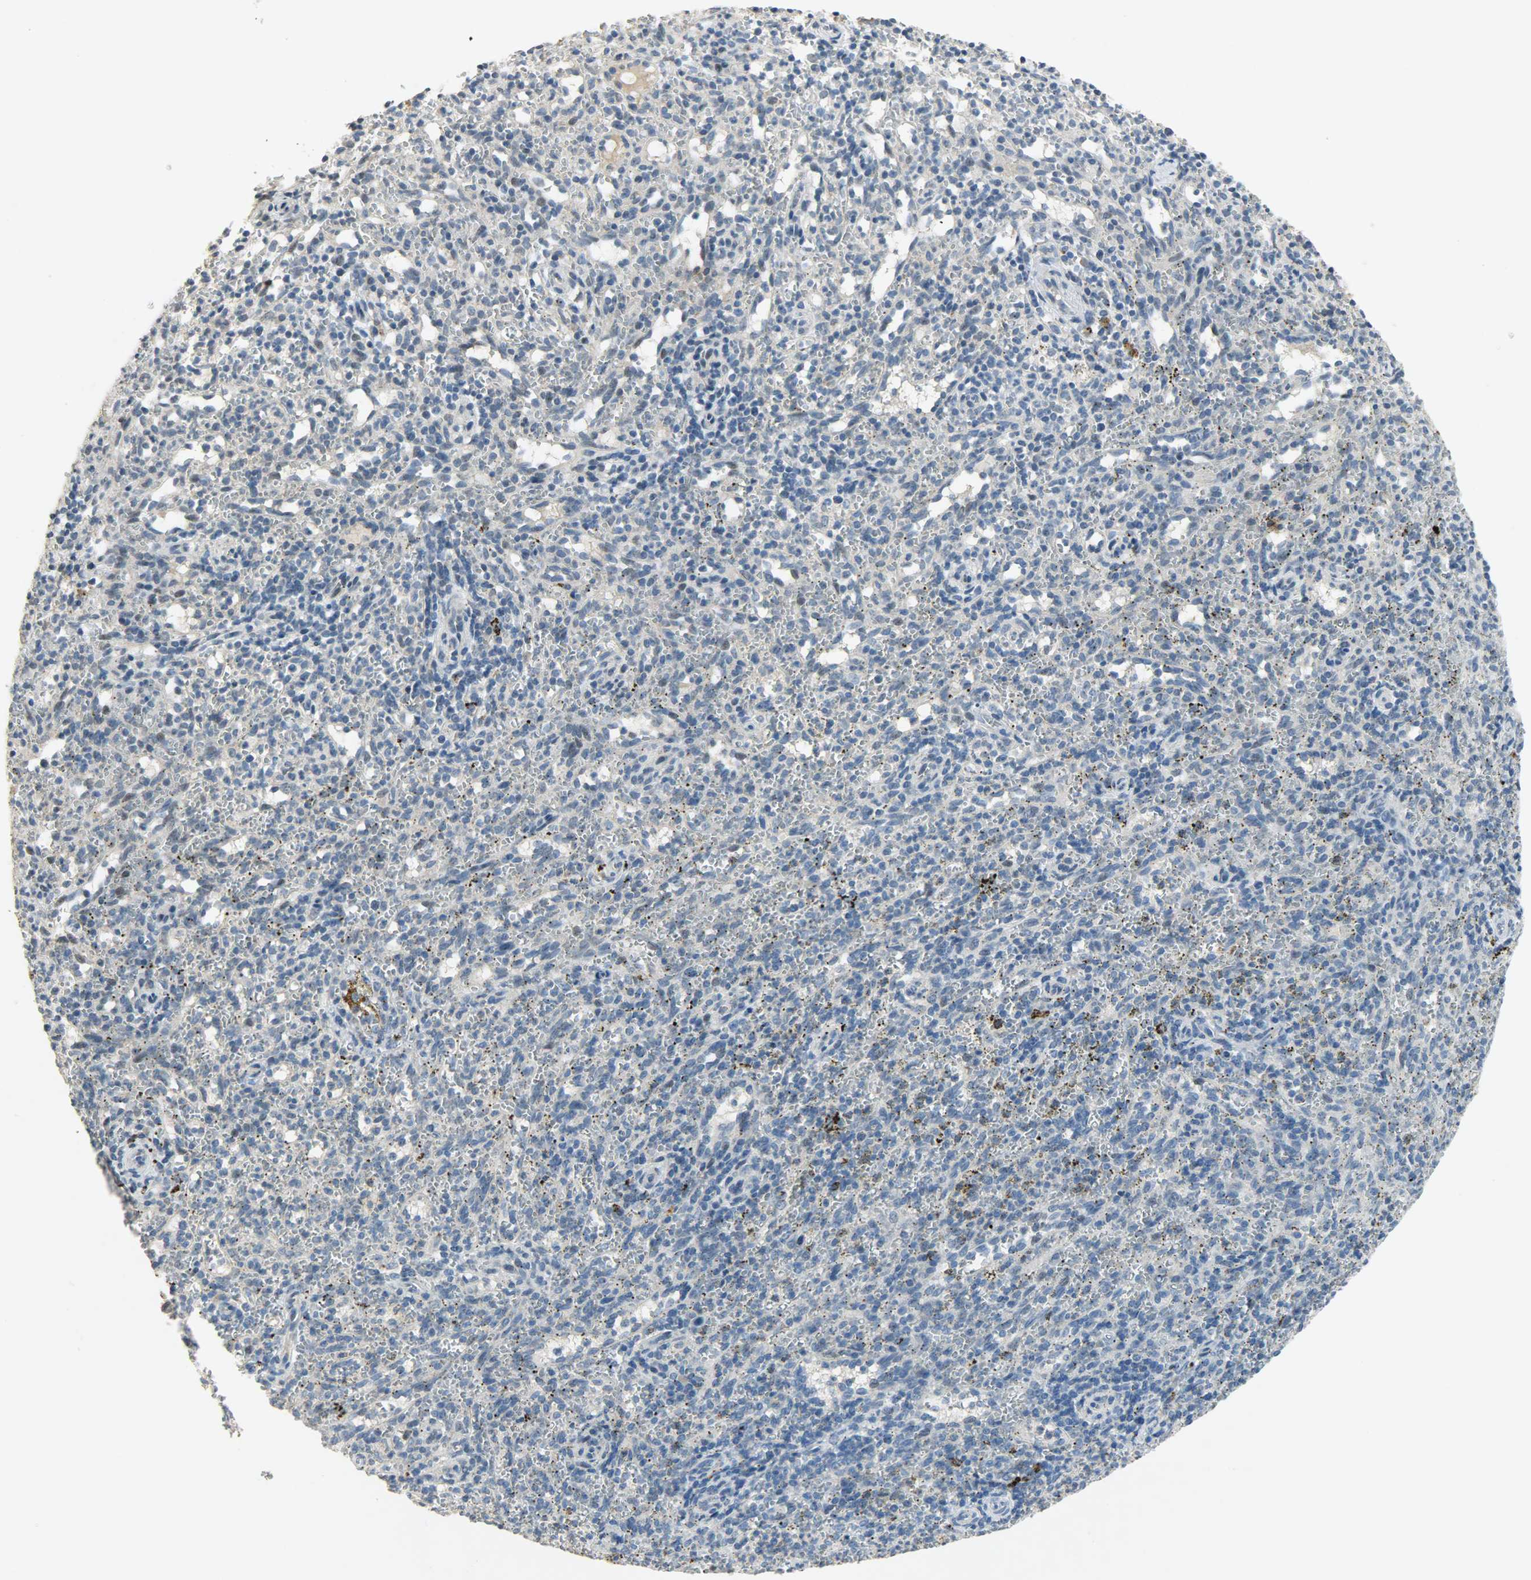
{"staining": {"intensity": "moderate", "quantity": "25%-75%", "location": "cytoplasmic/membranous"}, "tissue": "spleen", "cell_type": "Cells in red pulp", "image_type": "normal", "snomed": [{"axis": "morphology", "description": "Normal tissue, NOS"}, {"axis": "topography", "description": "Spleen"}], "caption": "Spleen stained with immunohistochemistry exhibits moderate cytoplasmic/membranous staining in about 25%-75% of cells in red pulp. (brown staining indicates protein expression, while blue staining denotes nuclei).", "gene": "DNAJB6", "patient": {"sex": "female", "age": 10}}